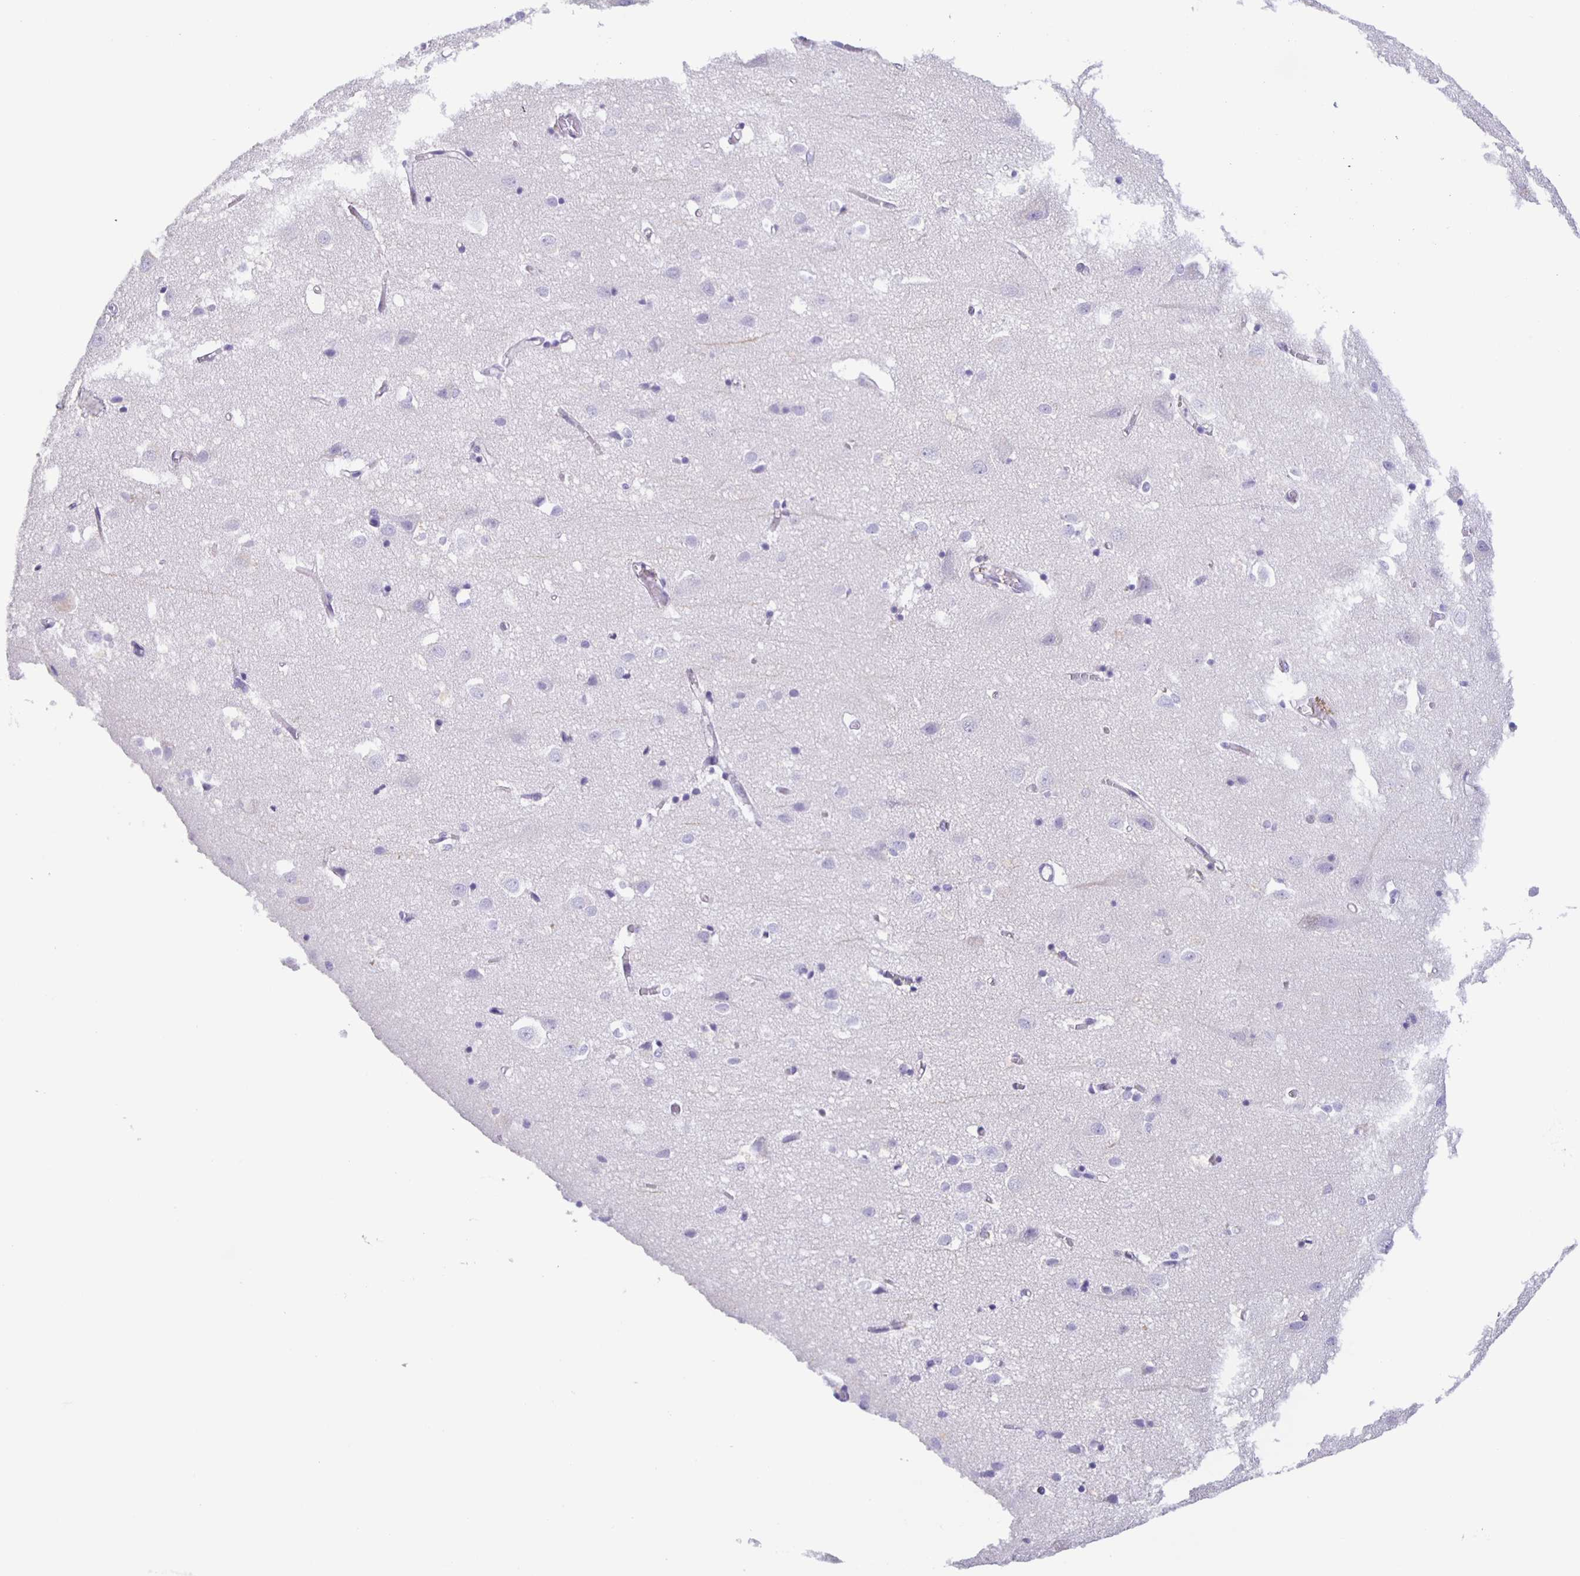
{"staining": {"intensity": "negative", "quantity": "none", "location": "none"}, "tissue": "cerebral cortex", "cell_type": "Endothelial cells", "image_type": "normal", "snomed": [{"axis": "morphology", "description": "Normal tissue, NOS"}, {"axis": "topography", "description": "Cerebral cortex"}], "caption": "Protein analysis of normal cerebral cortex shows no significant staining in endothelial cells. (Stains: DAB (3,3'-diaminobenzidine) immunohistochemistry with hematoxylin counter stain, Microscopy: brightfield microscopy at high magnification).", "gene": "TGIF2LX", "patient": {"sex": "male", "age": 70}}